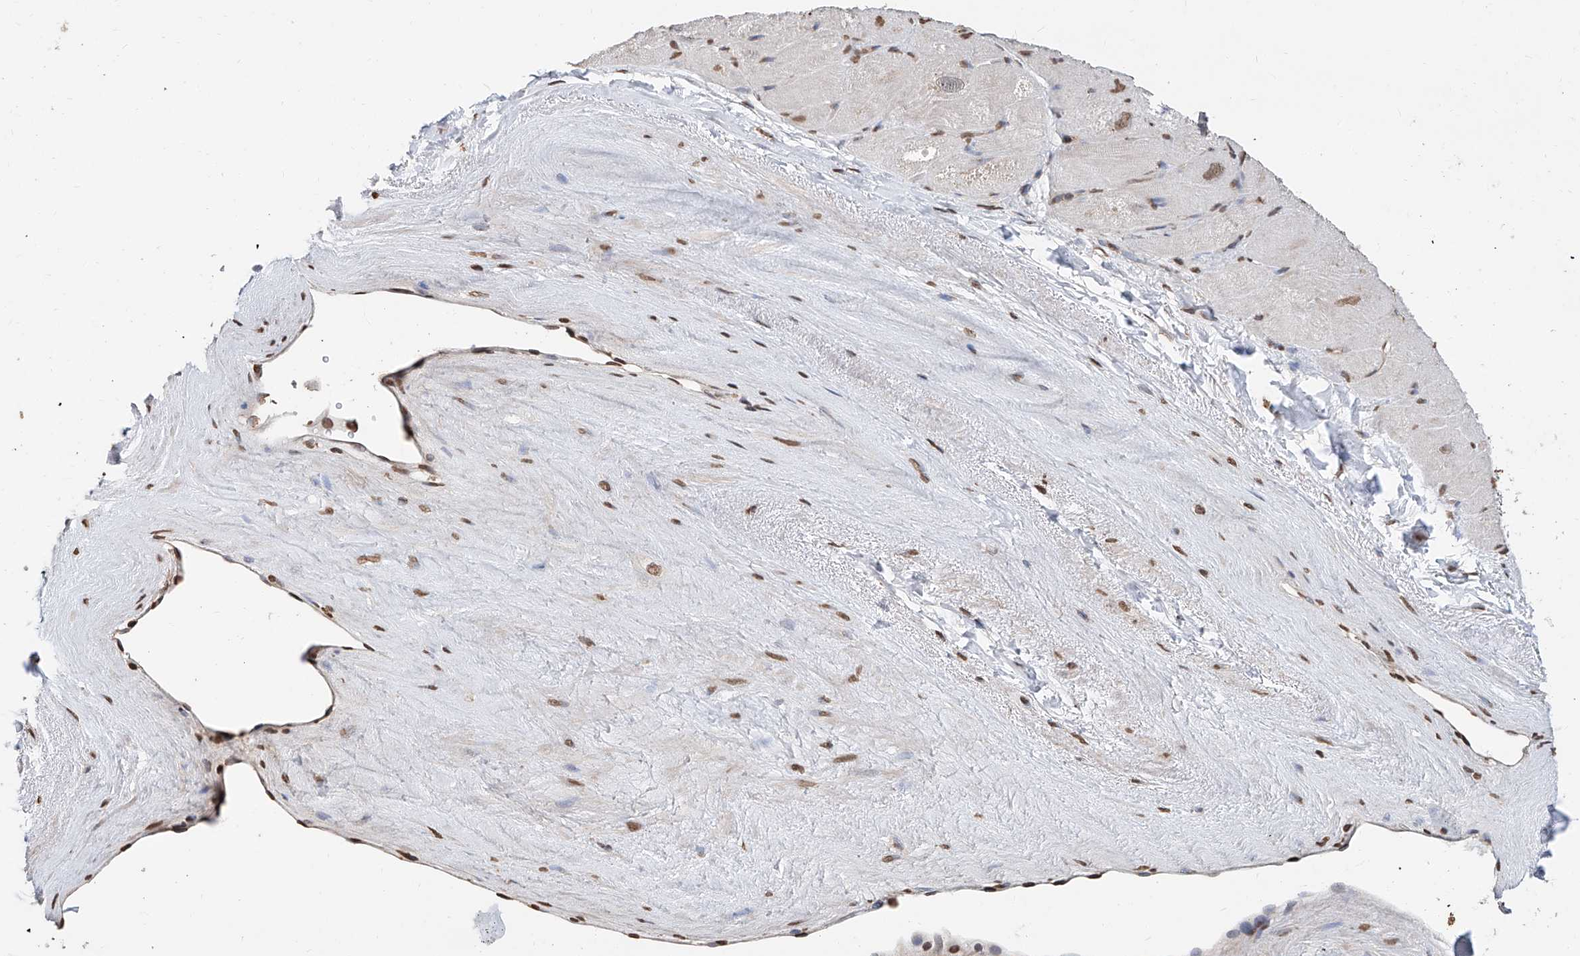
{"staining": {"intensity": "moderate", "quantity": ">75%", "location": "nuclear"}, "tissue": "heart muscle", "cell_type": "Cardiomyocytes", "image_type": "normal", "snomed": [{"axis": "morphology", "description": "Normal tissue, NOS"}, {"axis": "topography", "description": "Heart"}], "caption": "Cardiomyocytes show medium levels of moderate nuclear positivity in about >75% of cells in benign heart muscle. (Brightfield microscopy of DAB IHC at high magnification).", "gene": "RP9", "patient": {"sex": "male", "age": 50}}